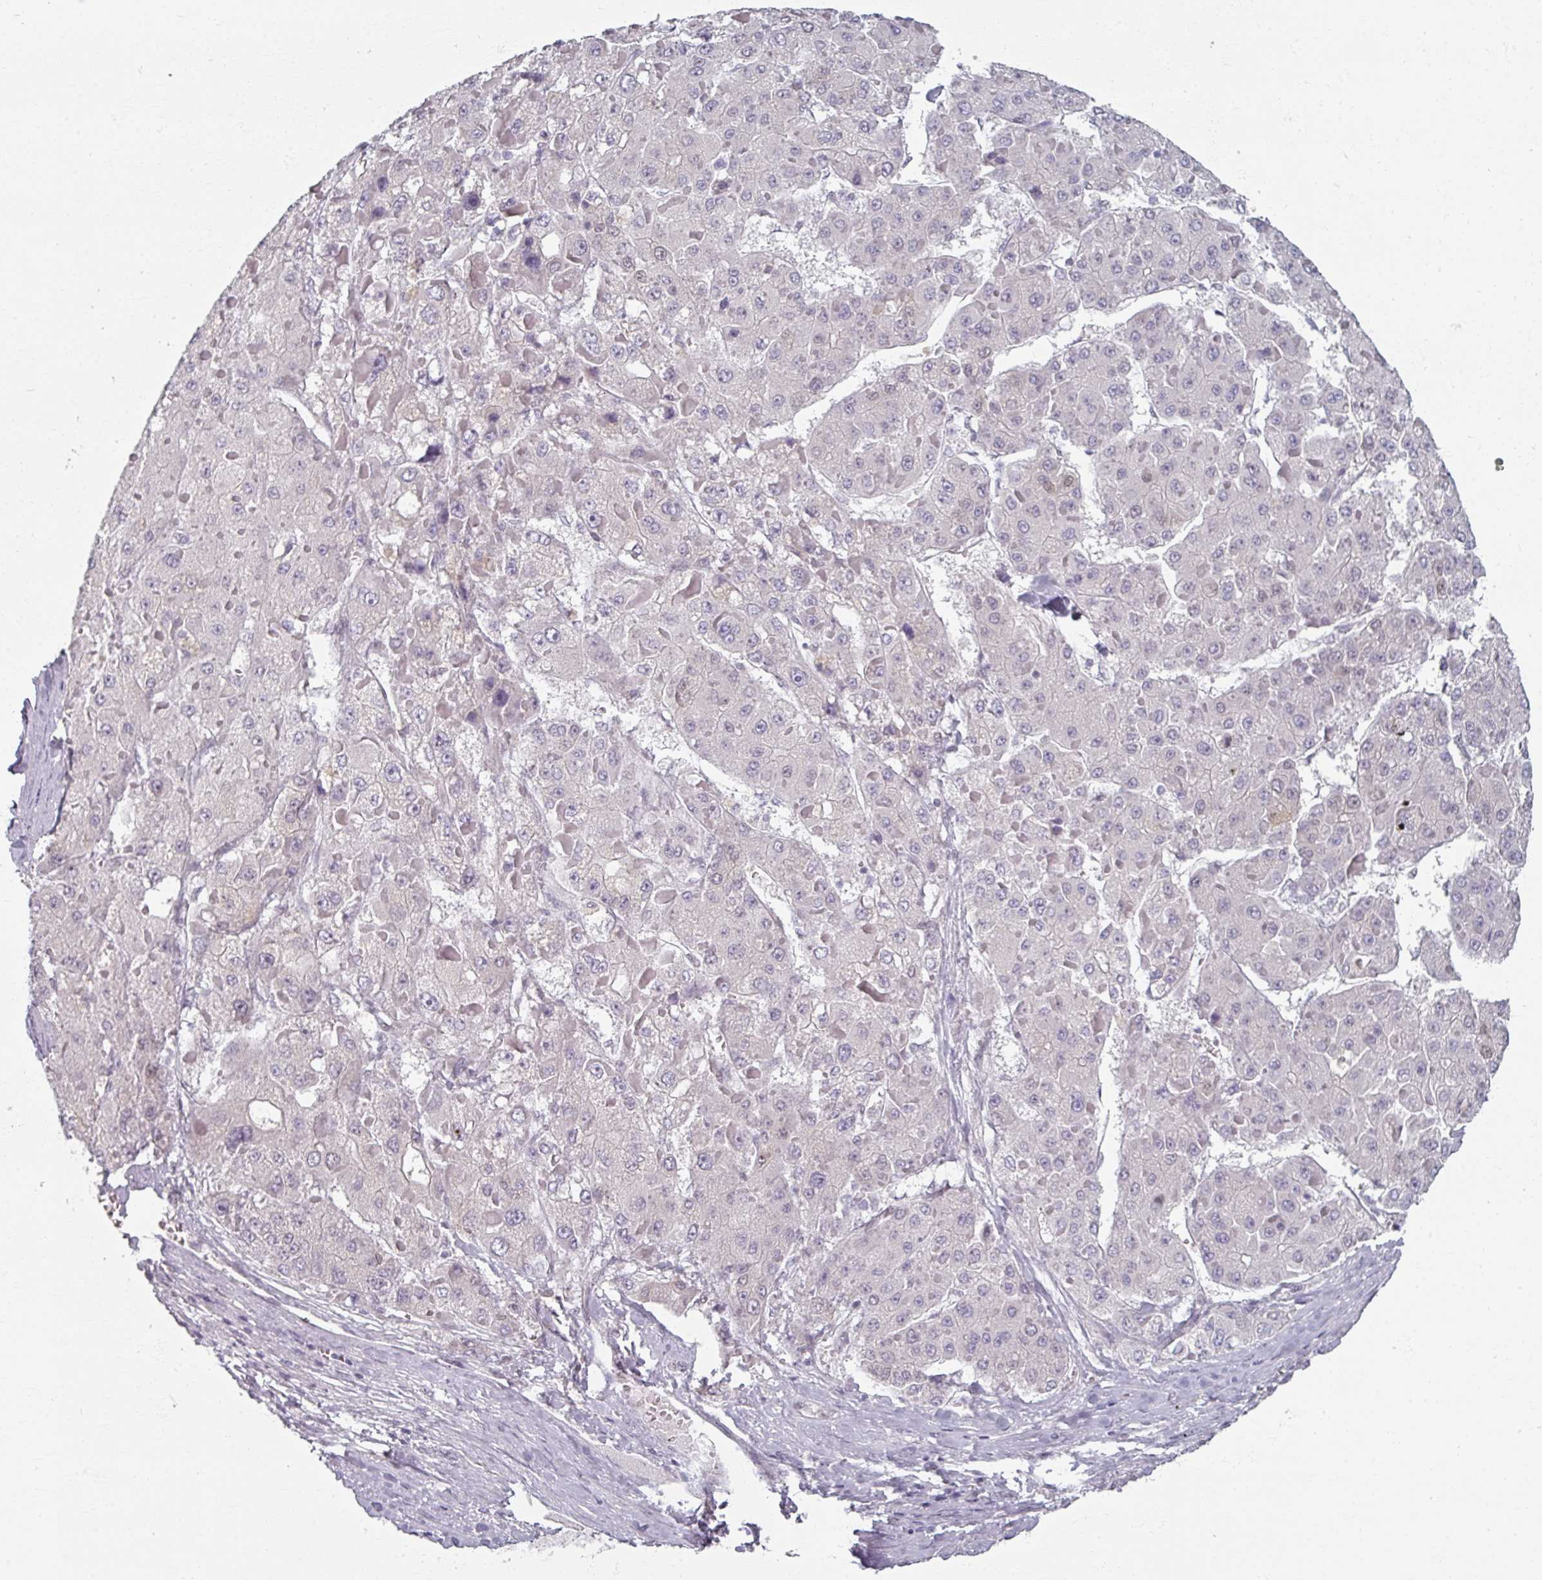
{"staining": {"intensity": "negative", "quantity": "none", "location": "none"}, "tissue": "liver cancer", "cell_type": "Tumor cells", "image_type": "cancer", "snomed": [{"axis": "morphology", "description": "Carcinoma, Hepatocellular, NOS"}, {"axis": "topography", "description": "Liver"}], "caption": "Liver cancer stained for a protein using immunohistochemistry (IHC) shows no expression tumor cells.", "gene": "RIPOR3", "patient": {"sex": "female", "age": 73}}